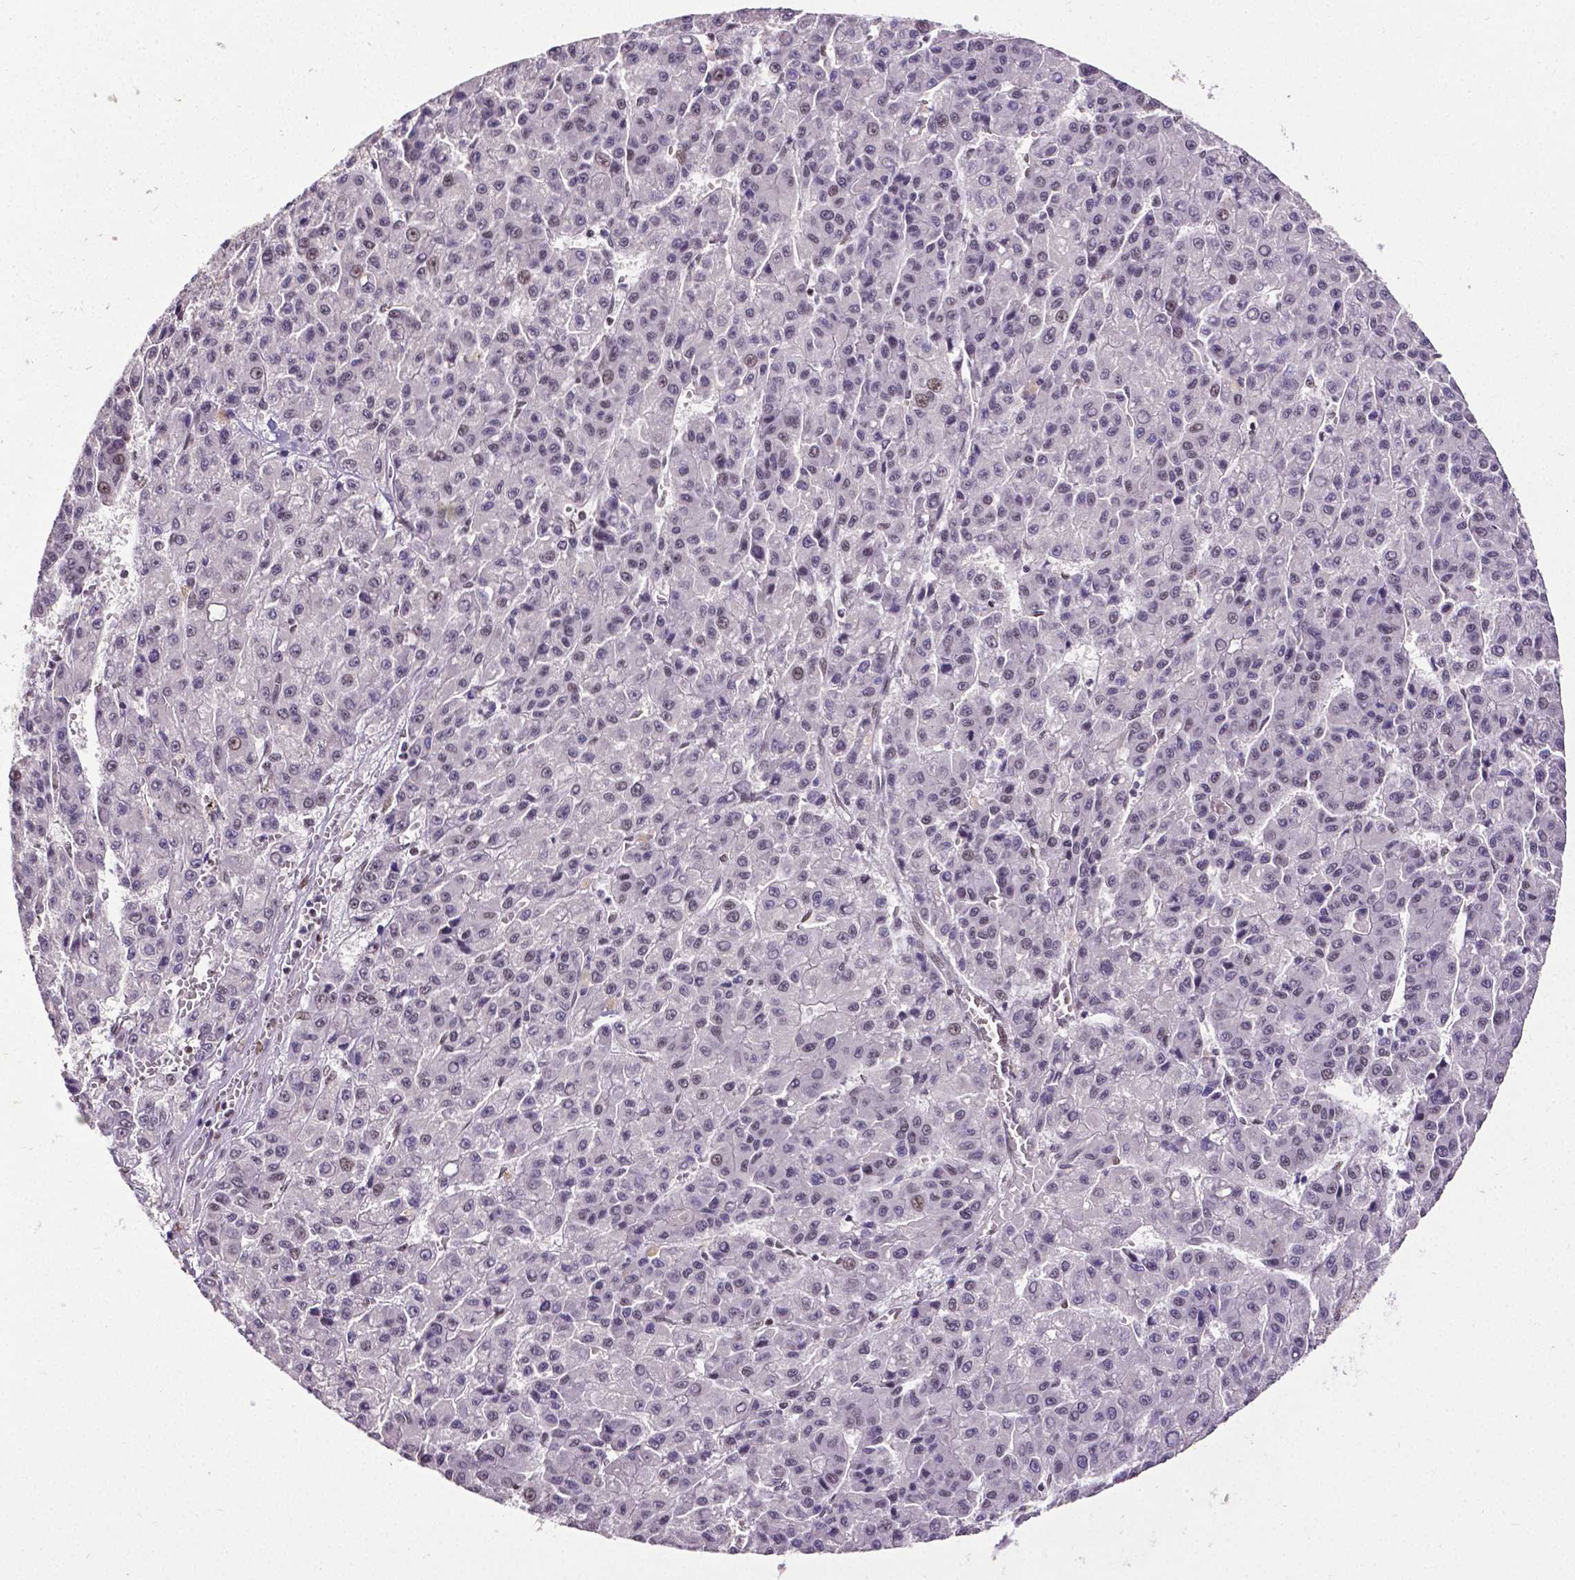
{"staining": {"intensity": "negative", "quantity": "none", "location": "none"}, "tissue": "liver cancer", "cell_type": "Tumor cells", "image_type": "cancer", "snomed": [{"axis": "morphology", "description": "Carcinoma, Hepatocellular, NOS"}, {"axis": "topography", "description": "Liver"}], "caption": "Tumor cells show no significant expression in liver hepatocellular carcinoma.", "gene": "REST", "patient": {"sex": "male", "age": 70}}